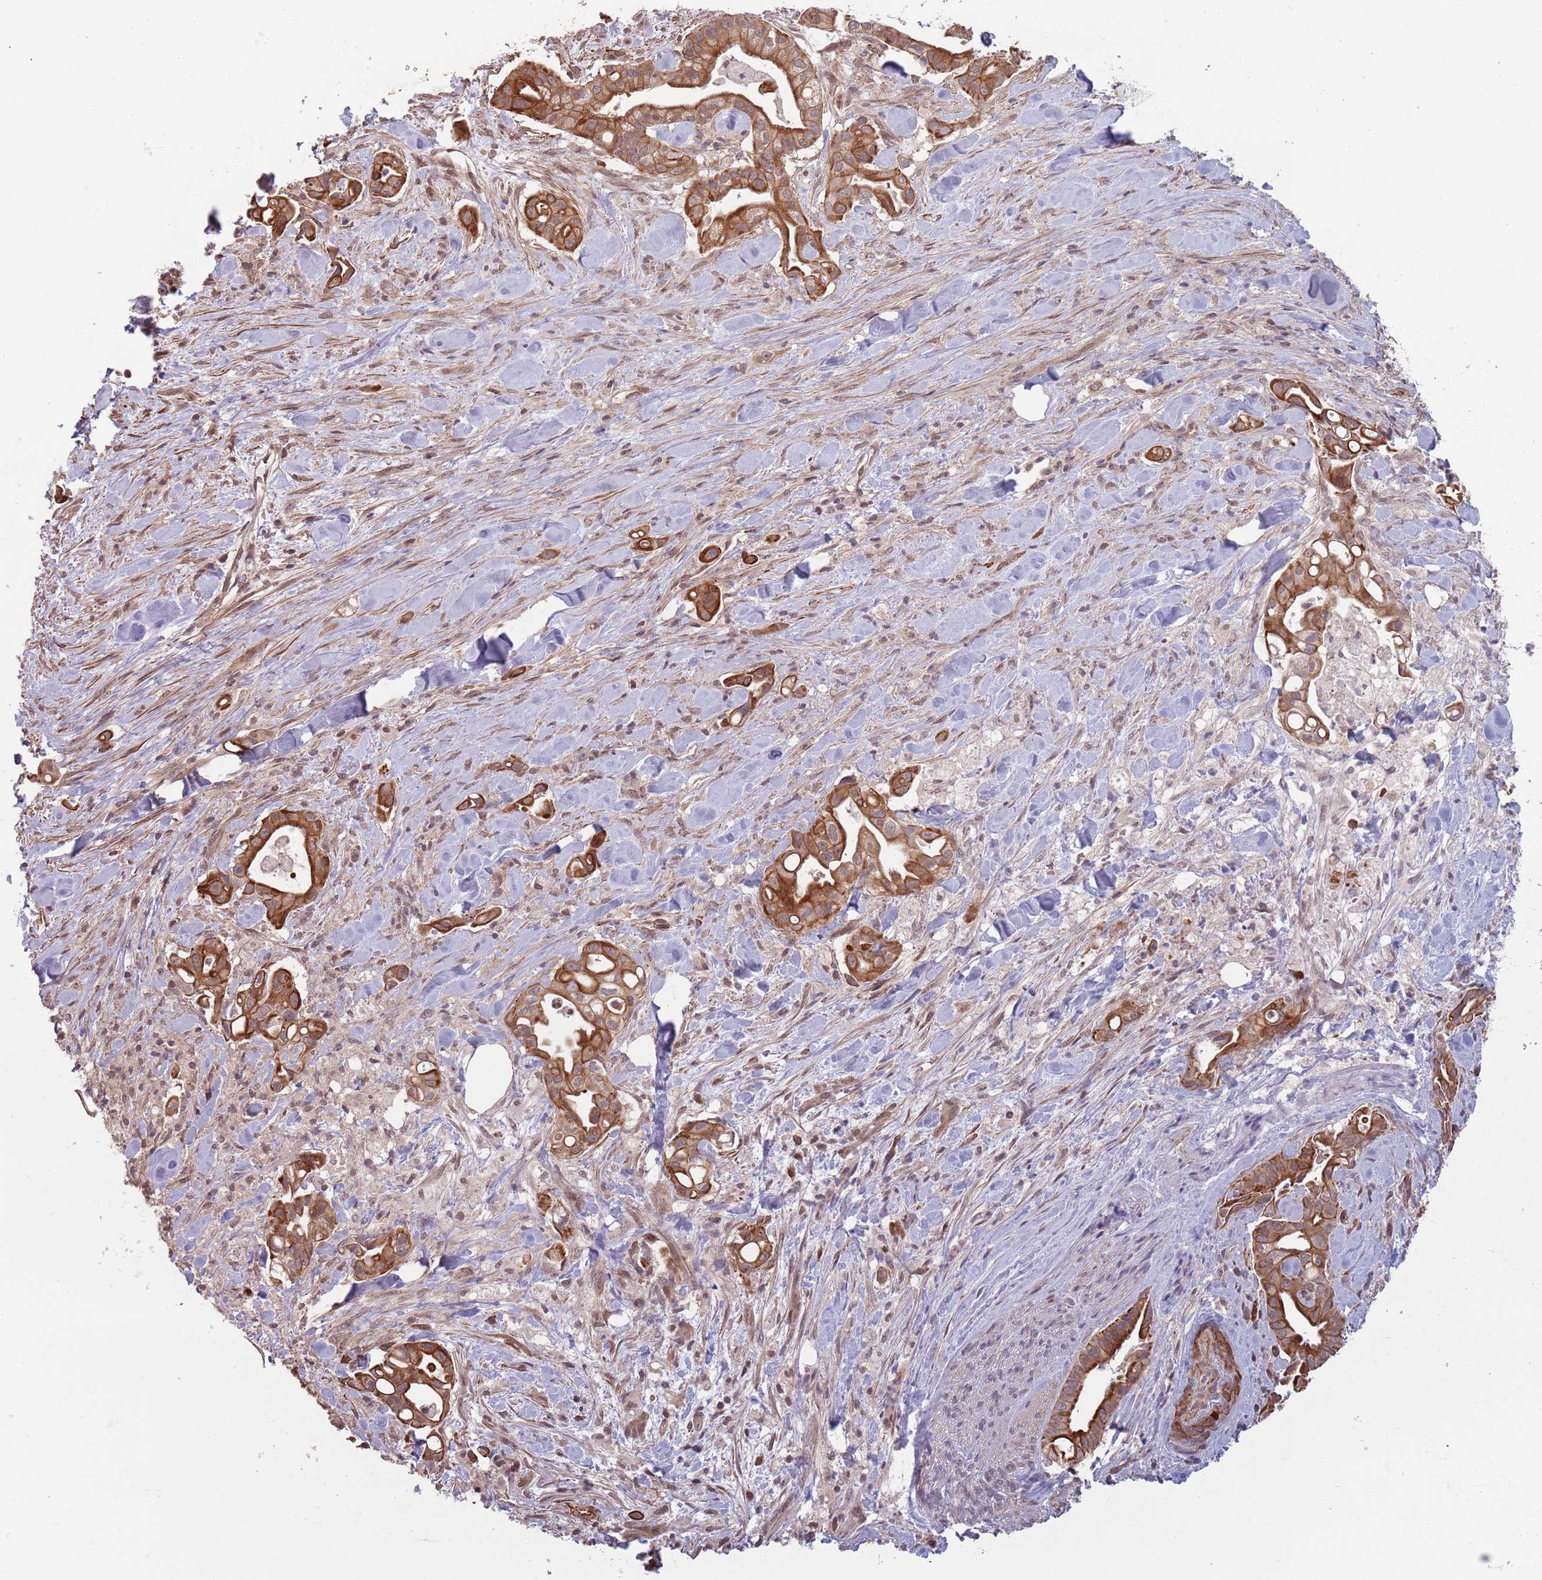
{"staining": {"intensity": "strong", "quantity": ">75%", "location": "cytoplasmic/membranous"}, "tissue": "liver cancer", "cell_type": "Tumor cells", "image_type": "cancer", "snomed": [{"axis": "morphology", "description": "Cholangiocarcinoma"}, {"axis": "topography", "description": "Liver"}], "caption": "Protein expression analysis of liver cancer (cholangiocarcinoma) exhibits strong cytoplasmic/membranous expression in approximately >75% of tumor cells. (DAB IHC with brightfield microscopy, high magnification).", "gene": "CCDC154", "patient": {"sex": "female", "age": 68}}